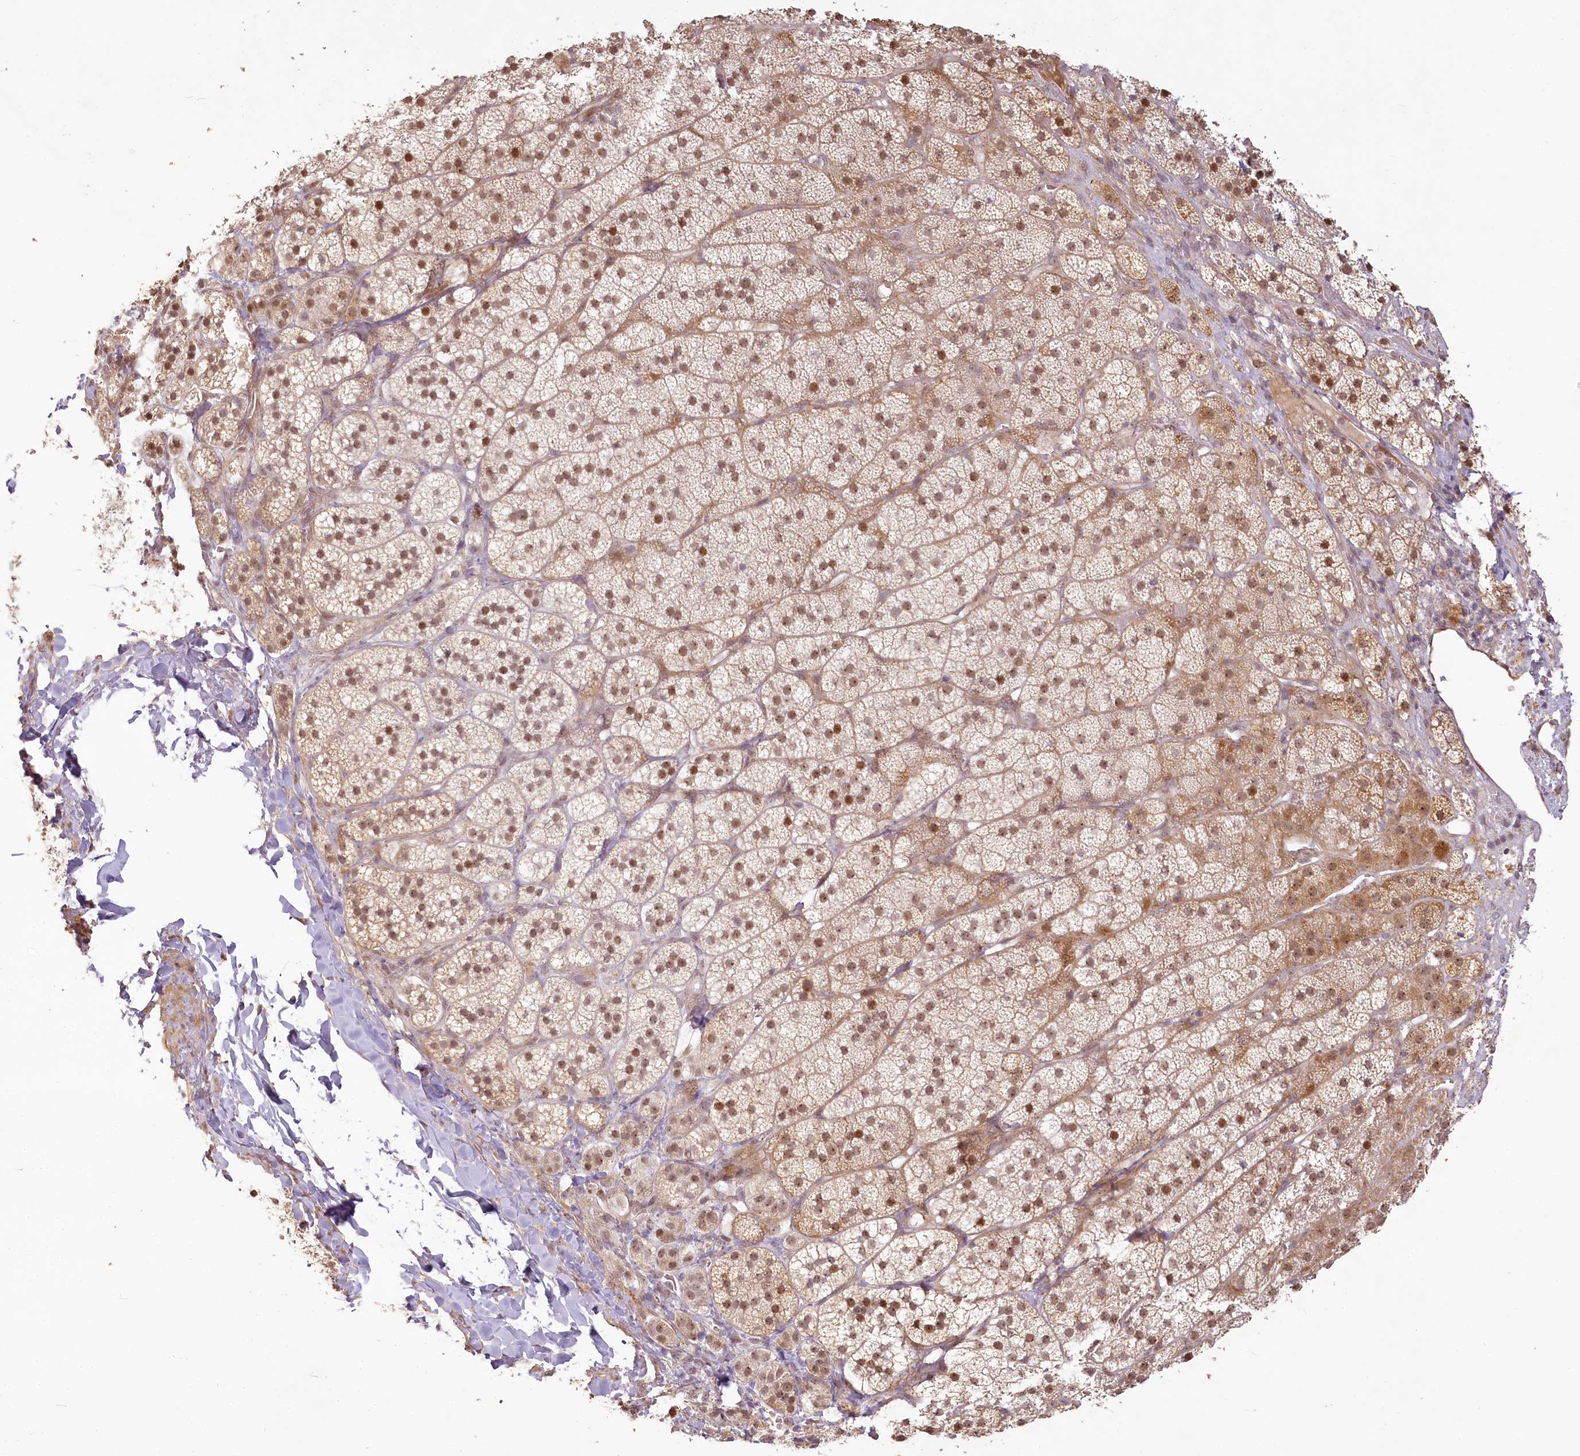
{"staining": {"intensity": "moderate", "quantity": "25%-75%", "location": "cytoplasmic/membranous,nuclear"}, "tissue": "adrenal gland", "cell_type": "Glandular cells", "image_type": "normal", "snomed": [{"axis": "morphology", "description": "Normal tissue, NOS"}, {"axis": "topography", "description": "Adrenal gland"}], "caption": "Protein staining of benign adrenal gland demonstrates moderate cytoplasmic/membranous,nuclear positivity in approximately 25%-75% of glandular cells. (DAB IHC, brown staining for protein, blue staining for nuclei).", "gene": "EXOSC7", "patient": {"sex": "female", "age": 44}}